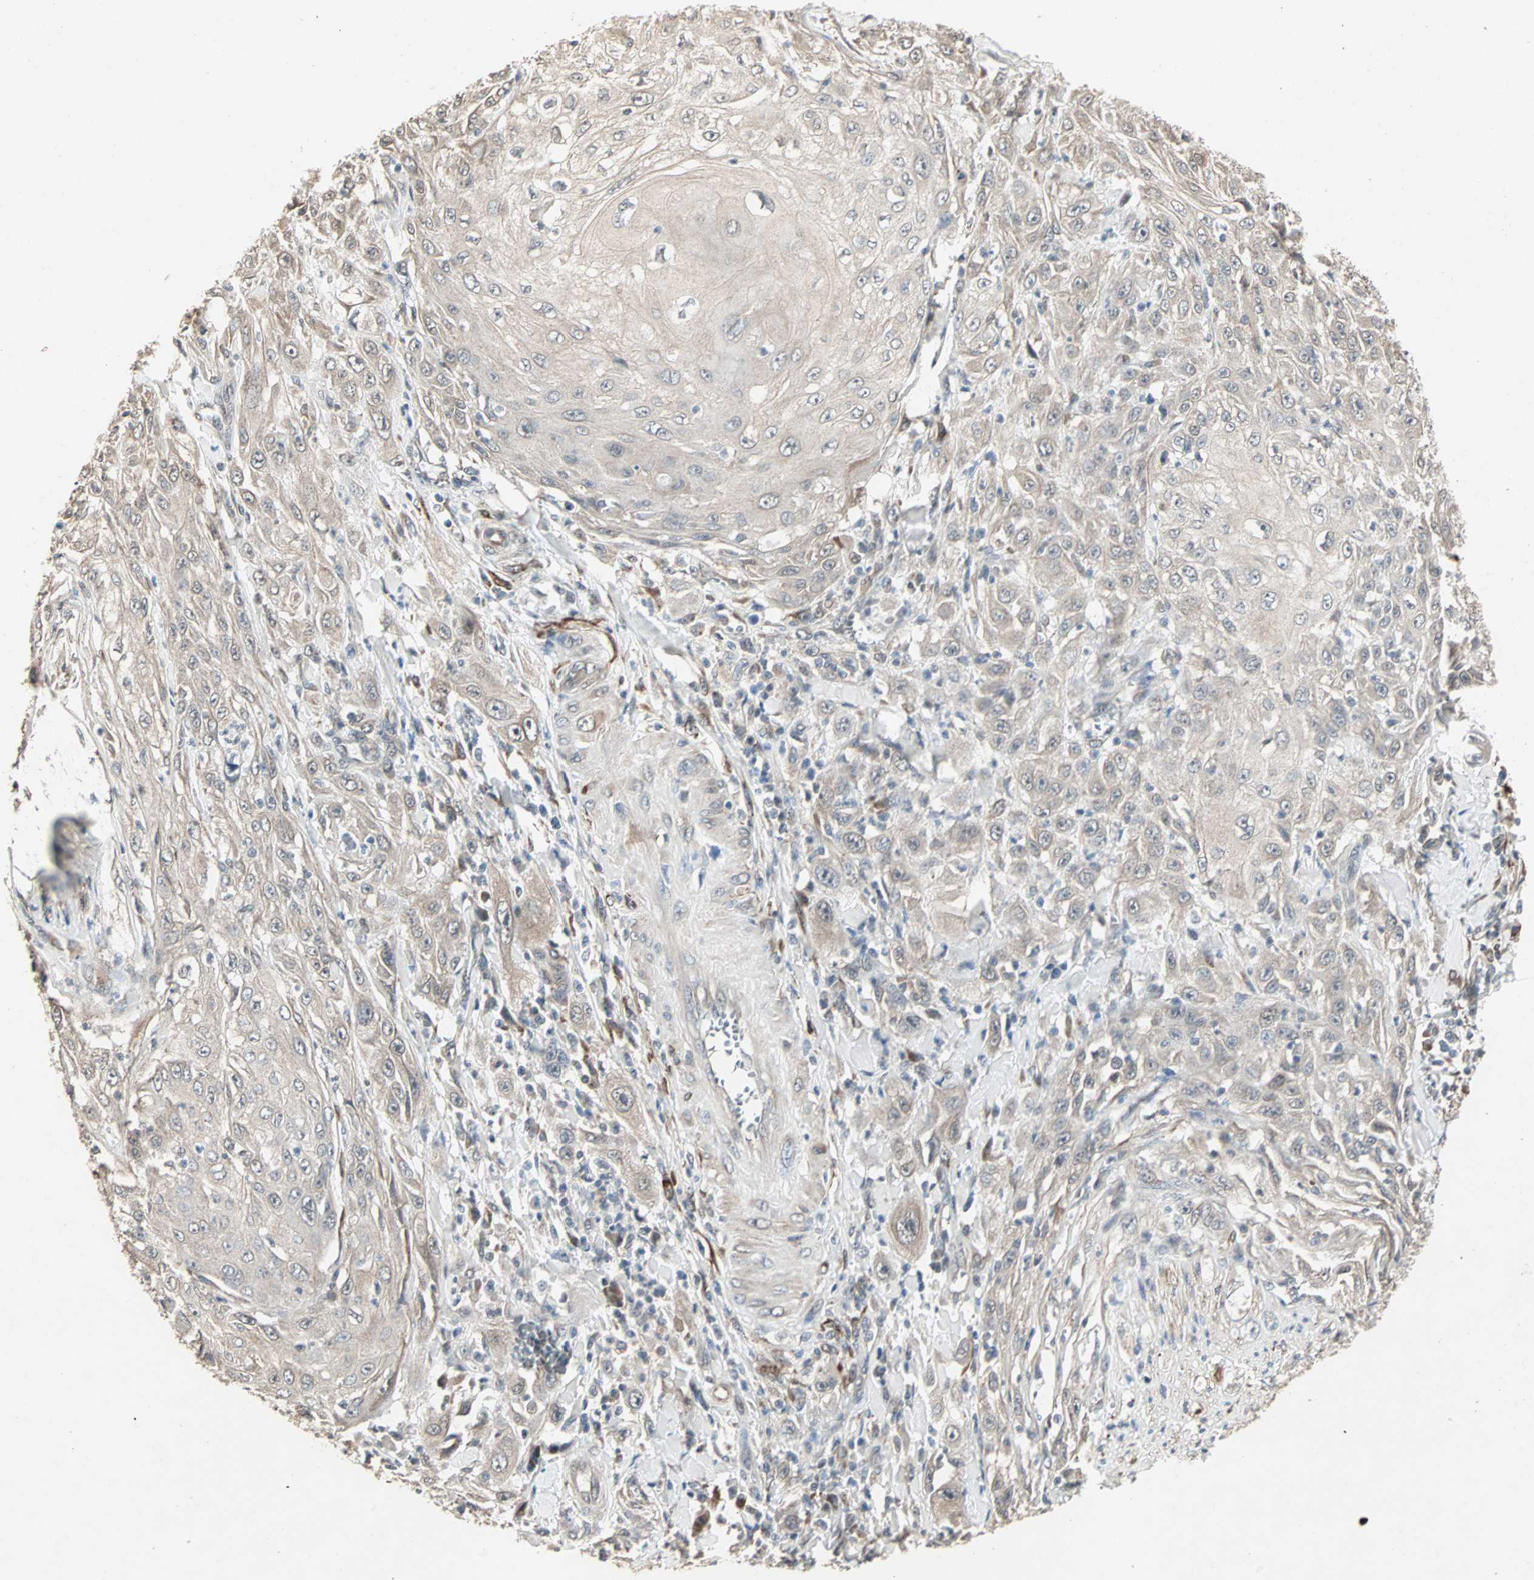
{"staining": {"intensity": "weak", "quantity": "<25%", "location": "cytoplasmic/membranous"}, "tissue": "skin cancer", "cell_type": "Tumor cells", "image_type": "cancer", "snomed": [{"axis": "morphology", "description": "Squamous cell carcinoma, NOS"}, {"axis": "morphology", "description": "Squamous cell carcinoma, metastatic, NOS"}, {"axis": "topography", "description": "Skin"}, {"axis": "topography", "description": "Lymph node"}], "caption": "This photomicrograph is of skin cancer (squamous cell carcinoma) stained with immunohistochemistry (IHC) to label a protein in brown with the nuclei are counter-stained blue. There is no expression in tumor cells.", "gene": "TRPV4", "patient": {"sex": "male", "age": 75}}